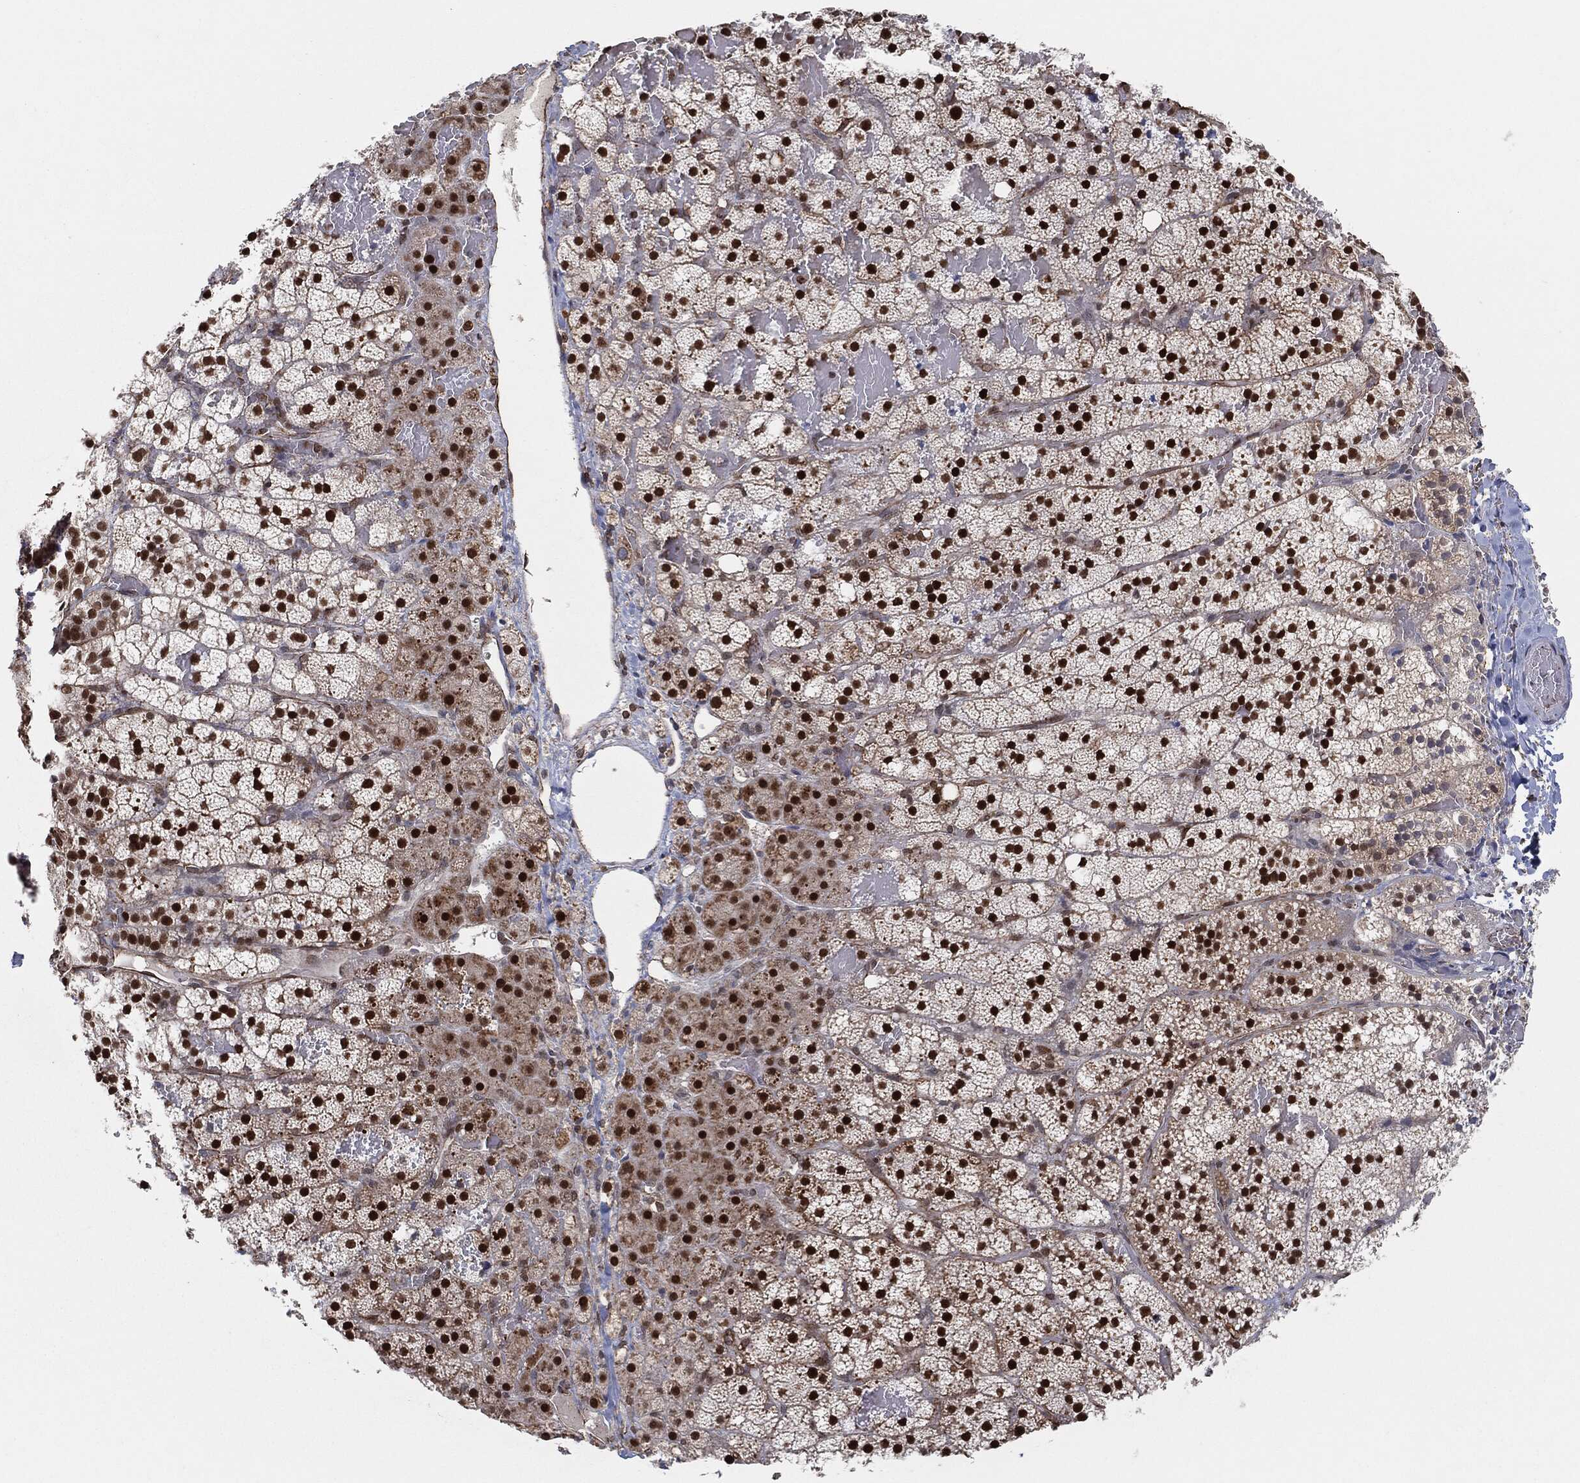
{"staining": {"intensity": "strong", "quantity": ">75%", "location": "nuclear"}, "tissue": "adrenal gland", "cell_type": "Glandular cells", "image_type": "normal", "snomed": [{"axis": "morphology", "description": "Normal tissue, NOS"}, {"axis": "topography", "description": "Adrenal gland"}], "caption": "The histopathology image reveals staining of unremarkable adrenal gland, revealing strong nuclear protein expression (brown color) within glandular cells.", "gene": "TP53RK", "patient": {"sex": "male", "age": 53}}